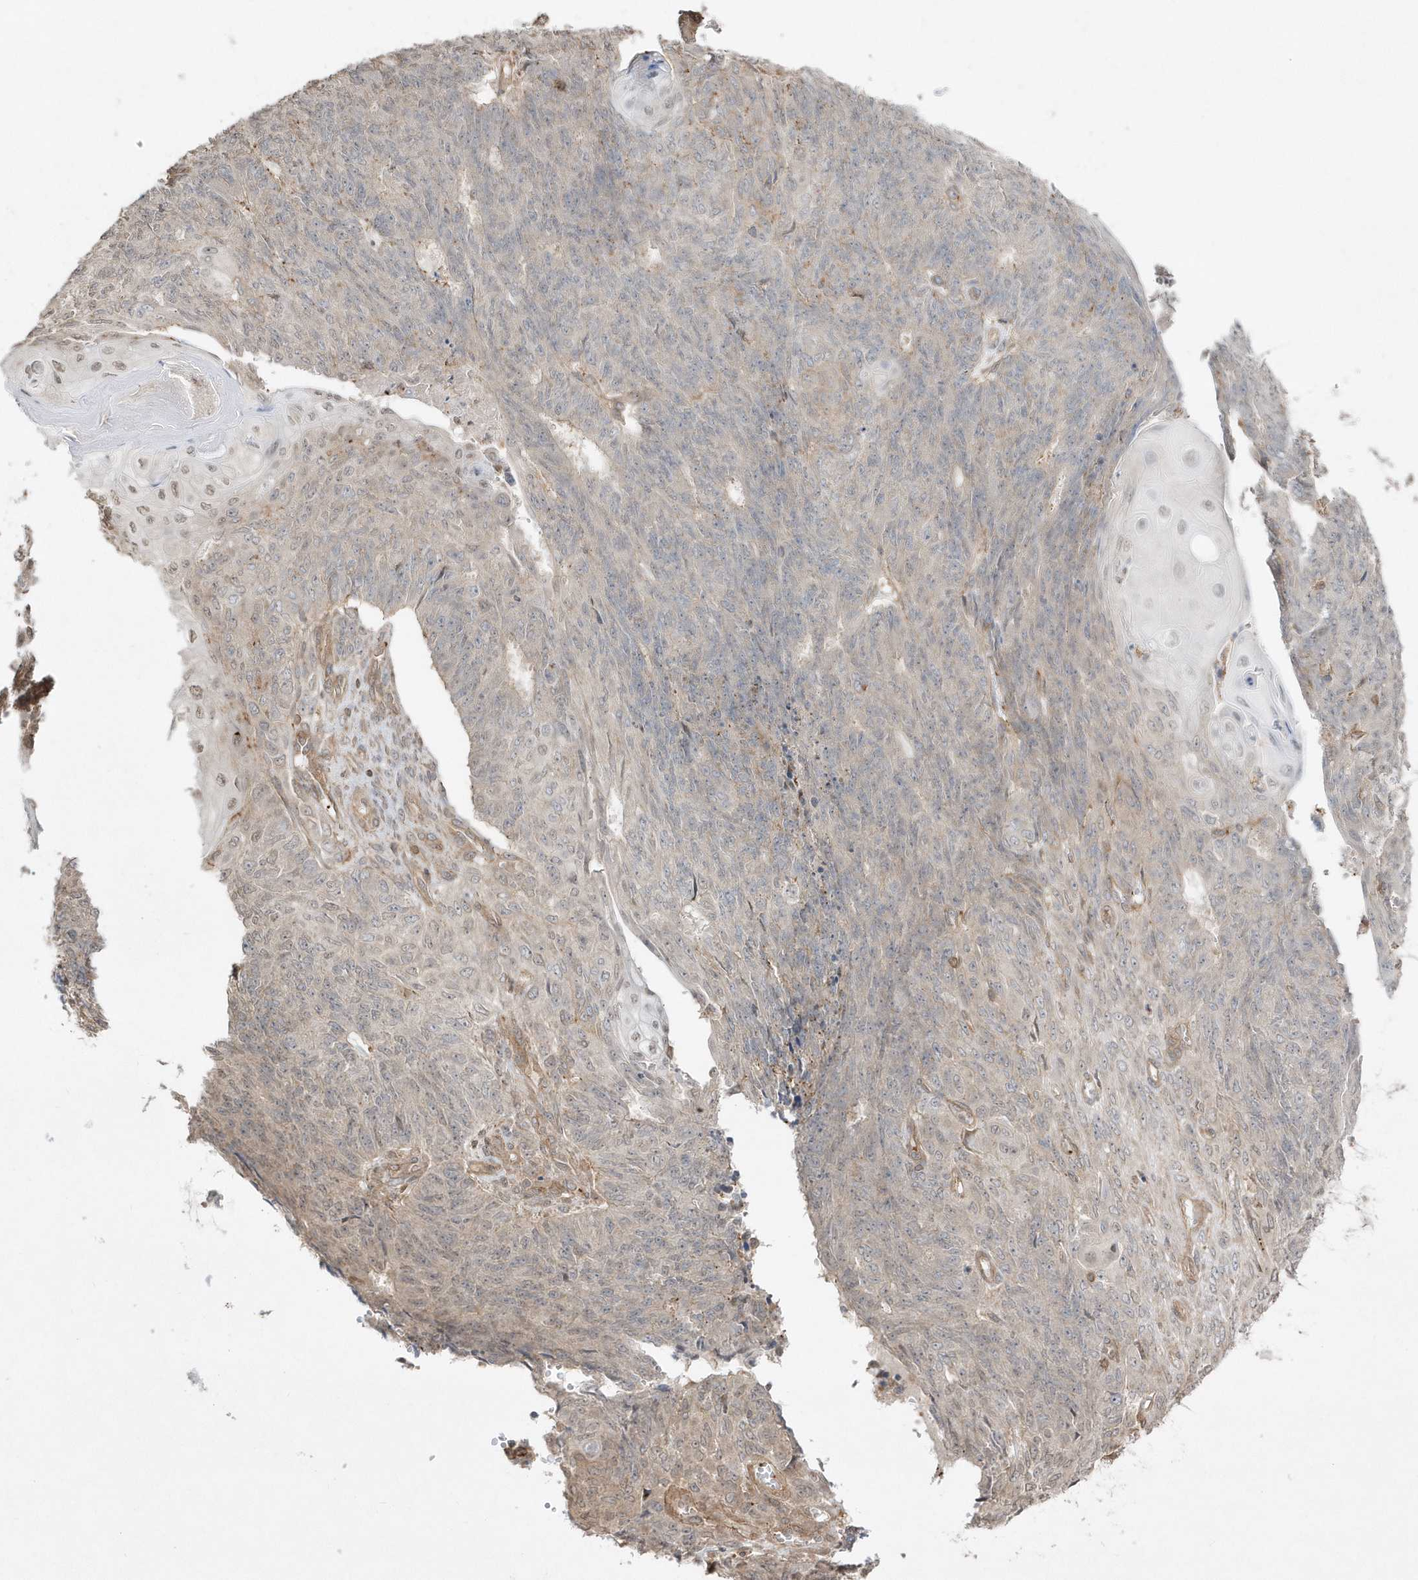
{"staining": {"intensity": "negative", "quantity": "none", "location": "none"}, "tissue": "endometrial cancer", "cell_type": "Tumor cells", "image_type": "cancer", "snomed": [{"axis": "morphology", "description": "Adenocarcinoma, NOS"}, {"axis": "topography", "description": "Endometrium"}], "caption": "Human adenocarcinoma (endometrial) stained for a protein using immunohistochemistry (IHC) displays no staining in tumor cells.", "gene": "BSN", "patient": {"sex": "female", "age": 32}}